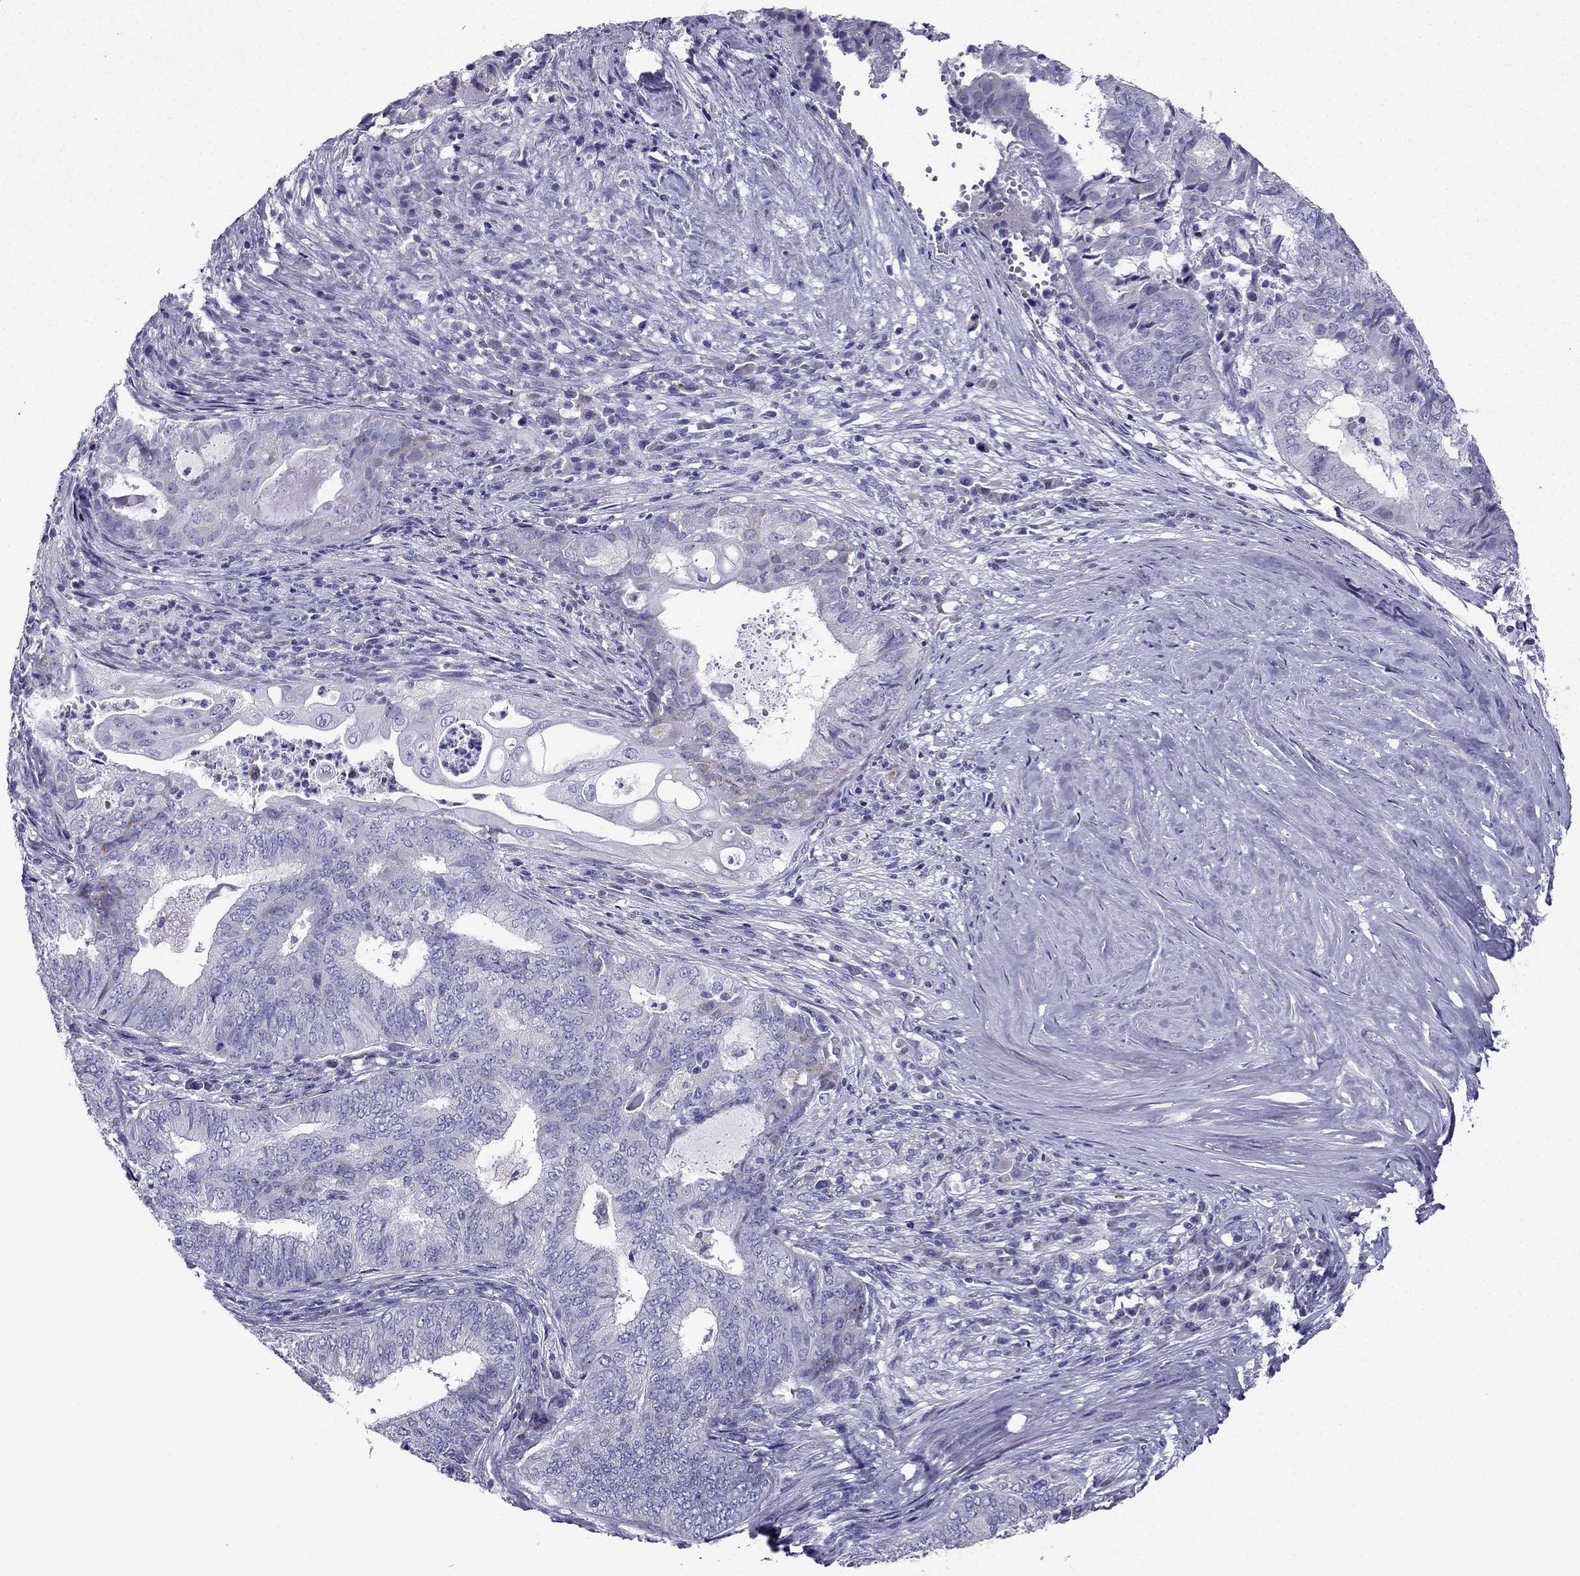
{"staining": {"intensity": "weak", "quantity": "<25%", "location": "cytoplasmic/membranous"}, "tissue": "endometrial cancer", "cell_type": "Tumor cells", "image_type": "cancer", "snomed": [{"axis": "morphology", "description": "Adenocarcinoma, NOS"}, {"axis": "topography", "description": "Endometrium"}], "caption": "Protein analysis of endometrial cancer reveals no significant positivity in tumor cells.", "gene": "KIF5A", "patient": {"sex": "female", "age": 62}}